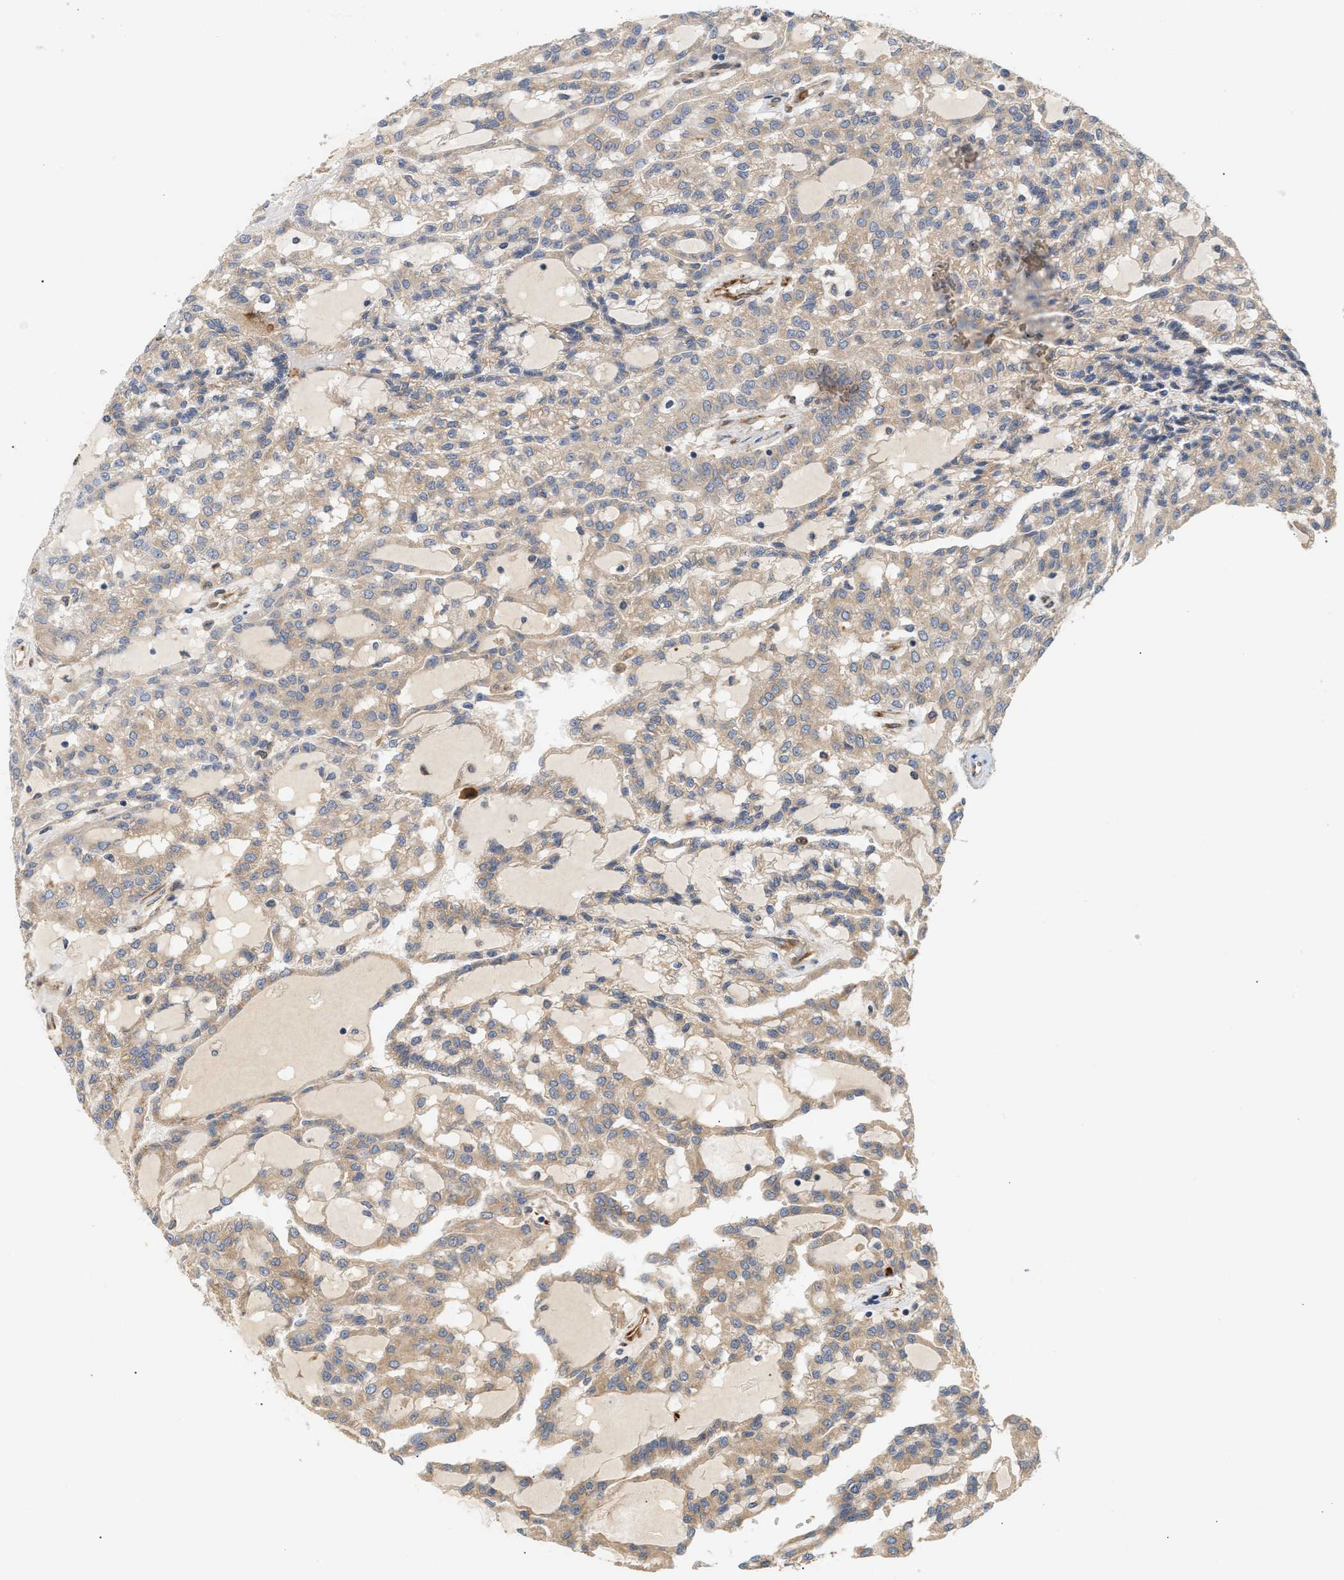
{"staining": {"intensity": "weak", "quantity": ">75%", "location": "cytoplasmic/membranous"}, "tissue": "renal cancer", "cell_type": "Tumor cells", "image_type": "cancer", "snomed": [{"axis": "morphology", "description": "Adenocarcinoma, NOS"}, {"axis": "topography", "description": "Kidney"}], "caption": "The image demonstrates immunohistochemical staining of renal cancer. There is weak cytoplasmic/membranous expression is seen in about >75% of tumor cells. (IHC, brightfield microscopy, high magnification).", "gene": "PLCD1", "patient": {"sex": "male", "age": 63}}